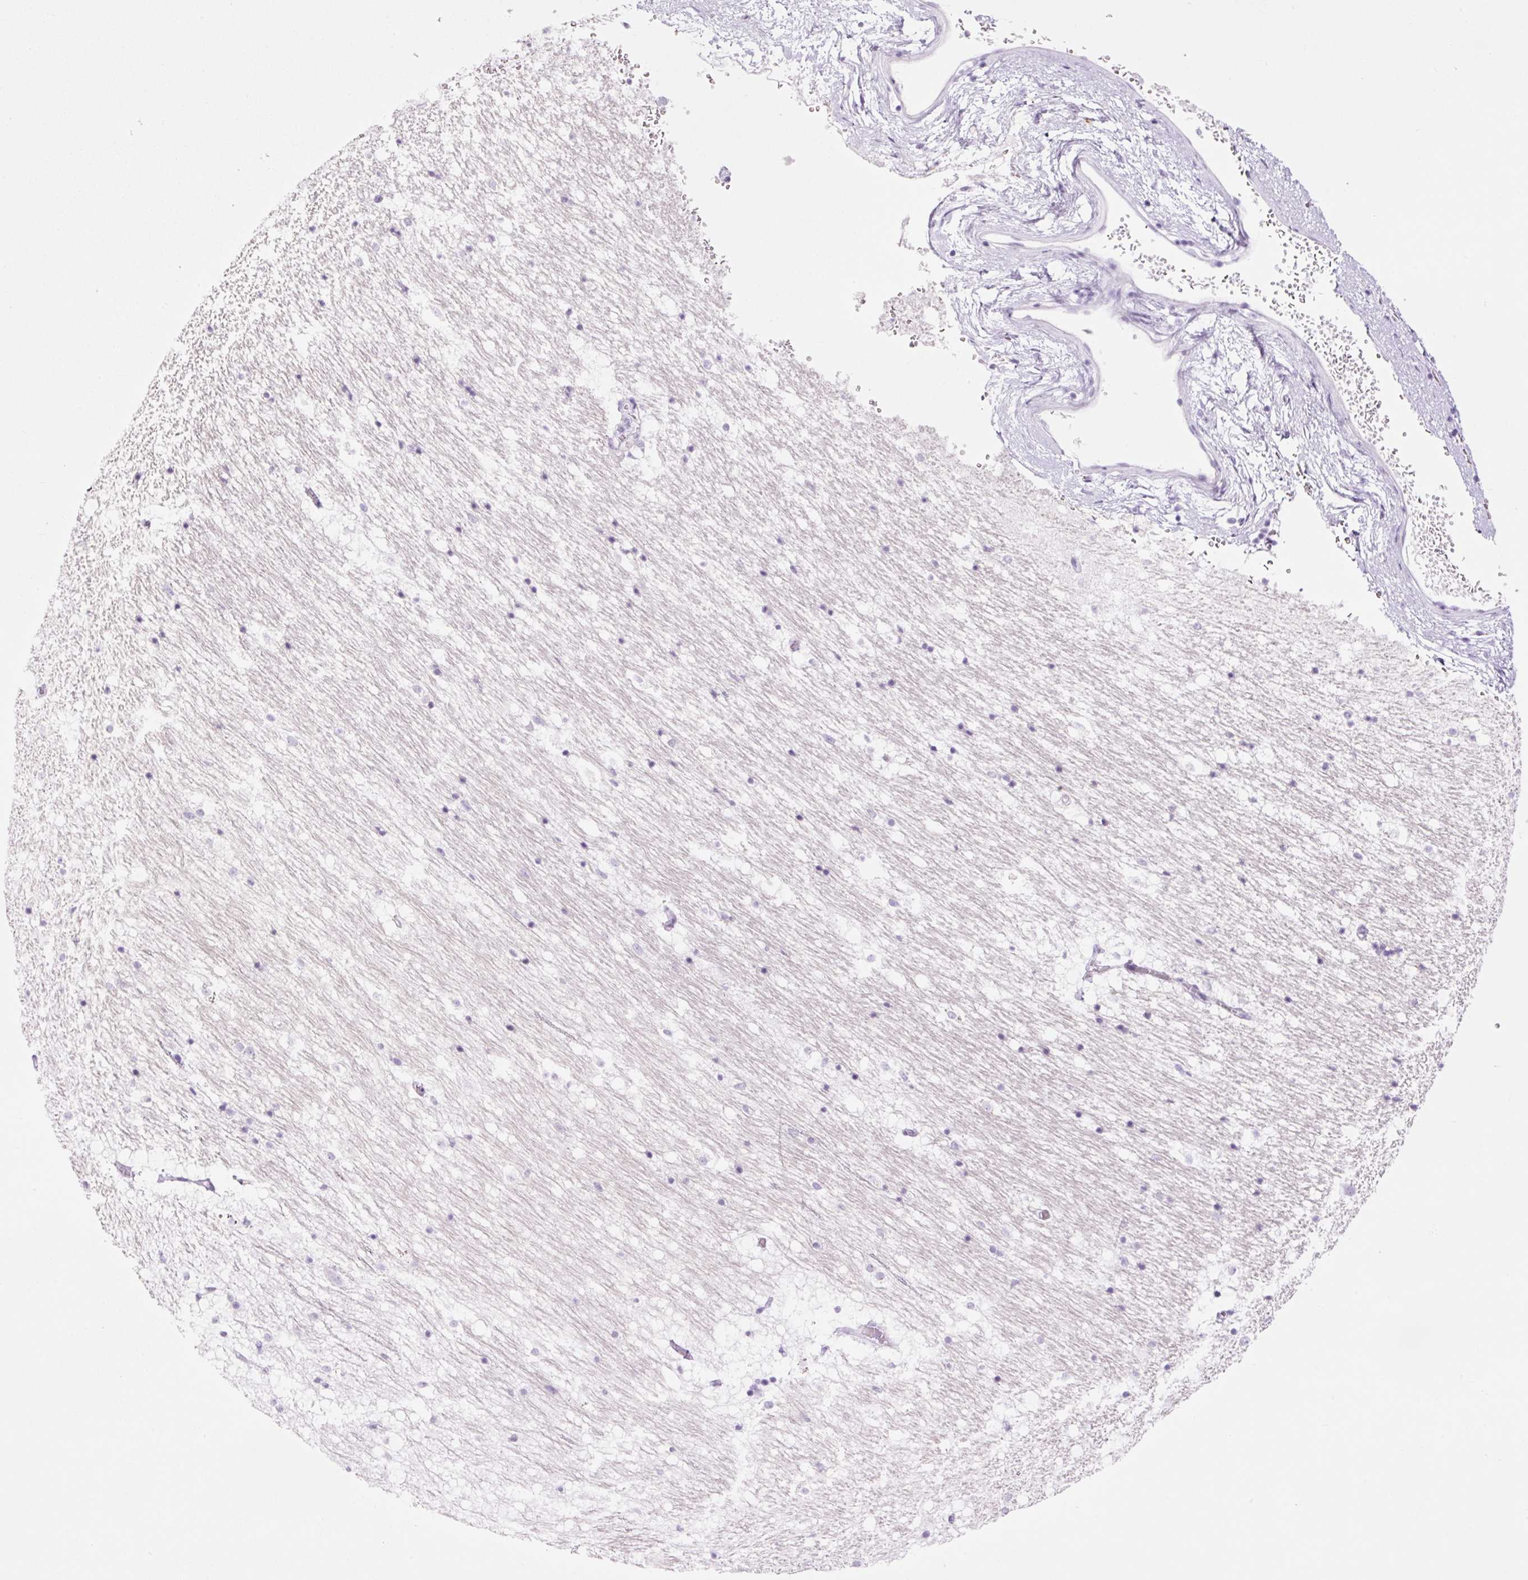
{"staining": {"intensity": "negative", "quantity": "none", "location": "none"}, "tissue": "caudate", "cell_type": "Glial cells", "image_type": "normal", "snomed": [{"axis": "morphology", "description": "Normal tissue, NOS"}, {"axis": "topography", "description": "Lateral ventricle wall"}], "caption": "Glial cells are negative for protein expression in benign human caudate.", "gene": "LYZ", "patient": {"sex": "male", "age": 37}}